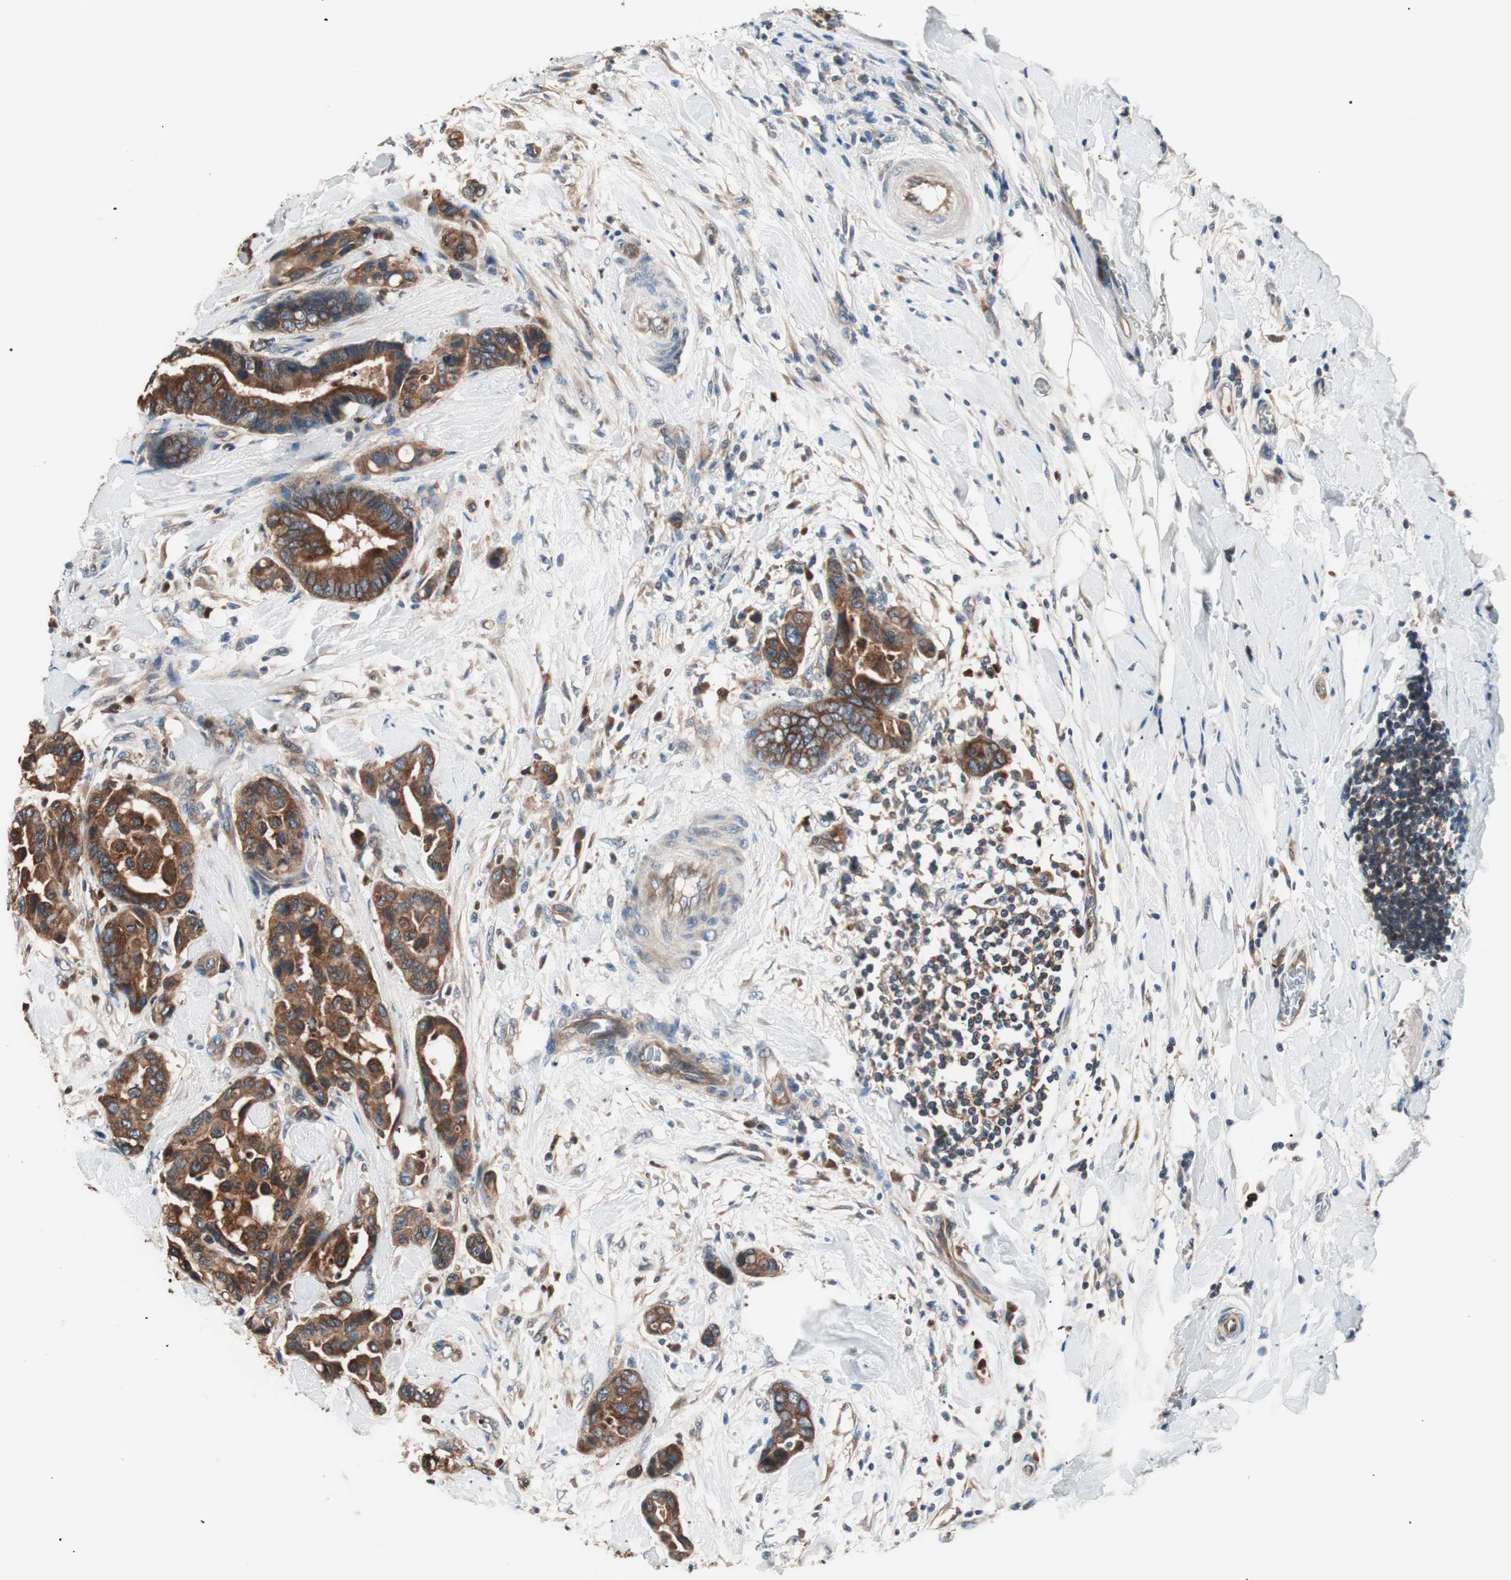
{"staining": {"intensity": "strong", "quantity": ">75%", "location": "cytoplasmic/membranous"}, "tissue": "colorectal cancer", "cell_type": "Tumor cells", "image_type": "cancer", "snomed": [{"axis": "morphology", "description": "Normal tissue, NOS"}, {"axis": "morphology", "description": "Adenocarcinoma, NOS"}, {"axis": "topography", "description": "Colon"}], "caption": "A high-resolution histopathology image shows immunohistochemistry (IHC) staining of colorectal cancer (adenocarcinoma), which shows strong cytoplasmic/membranous staining in about >75% of tumor cells.", "gene": "TSG101", "patient": {"sex": "male", "age": 82}}